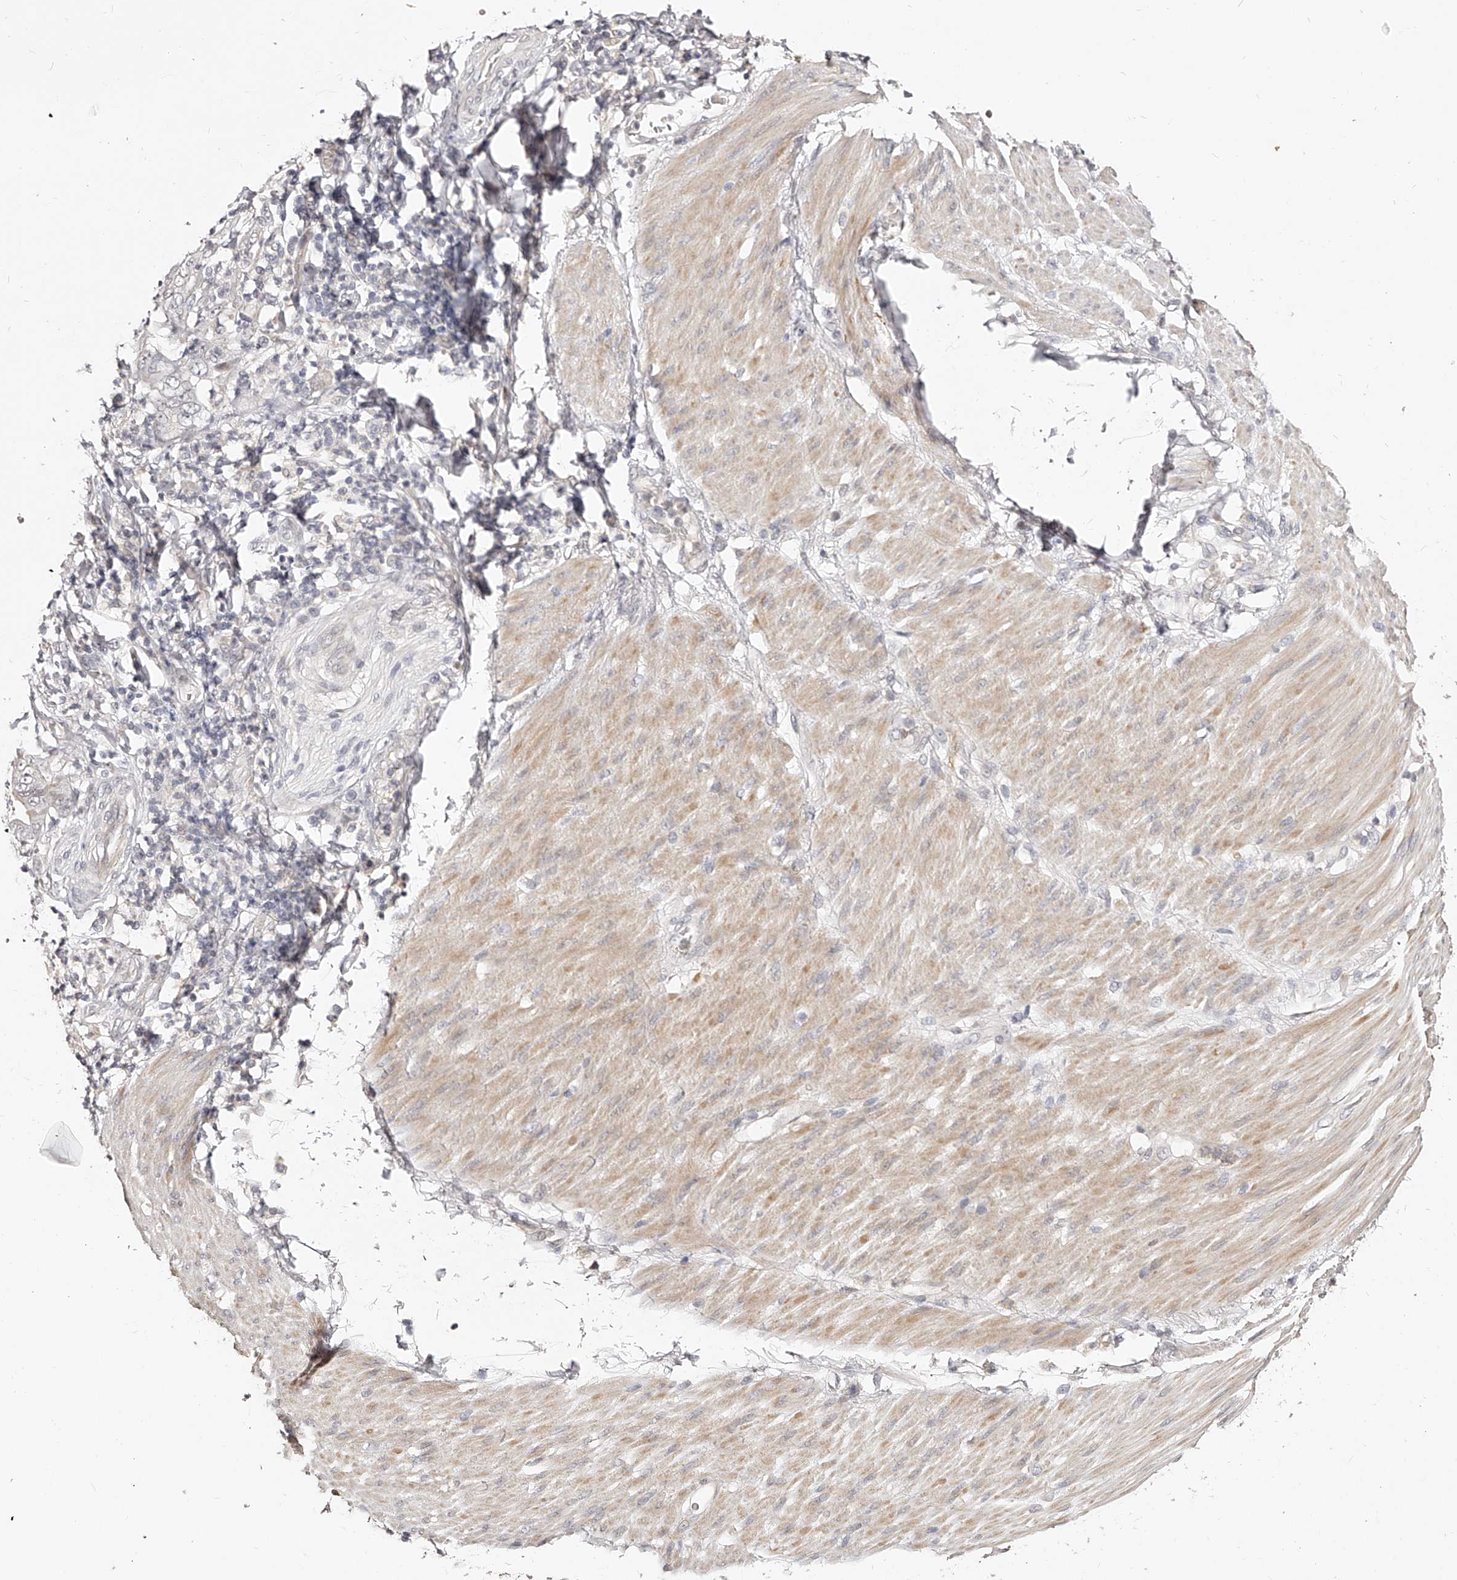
{"staining": {"intensity": "negative", "quantity": "none", "location": "none"}, "tissue": "stomach cancer", "cell_type": "Tumor cells", "image_type": "cancer", "snomed": [{"axis": "morphology", "description": "Adenocarcinoma, NOS"}, {"axis": "topography", "description": "Stomach"}], "caption": "Tumor cells show no significant protein staining in adenocarcinoma (stomach).", "gene": "ZNF789", "patient": {"sex": "female", "age": 73}}